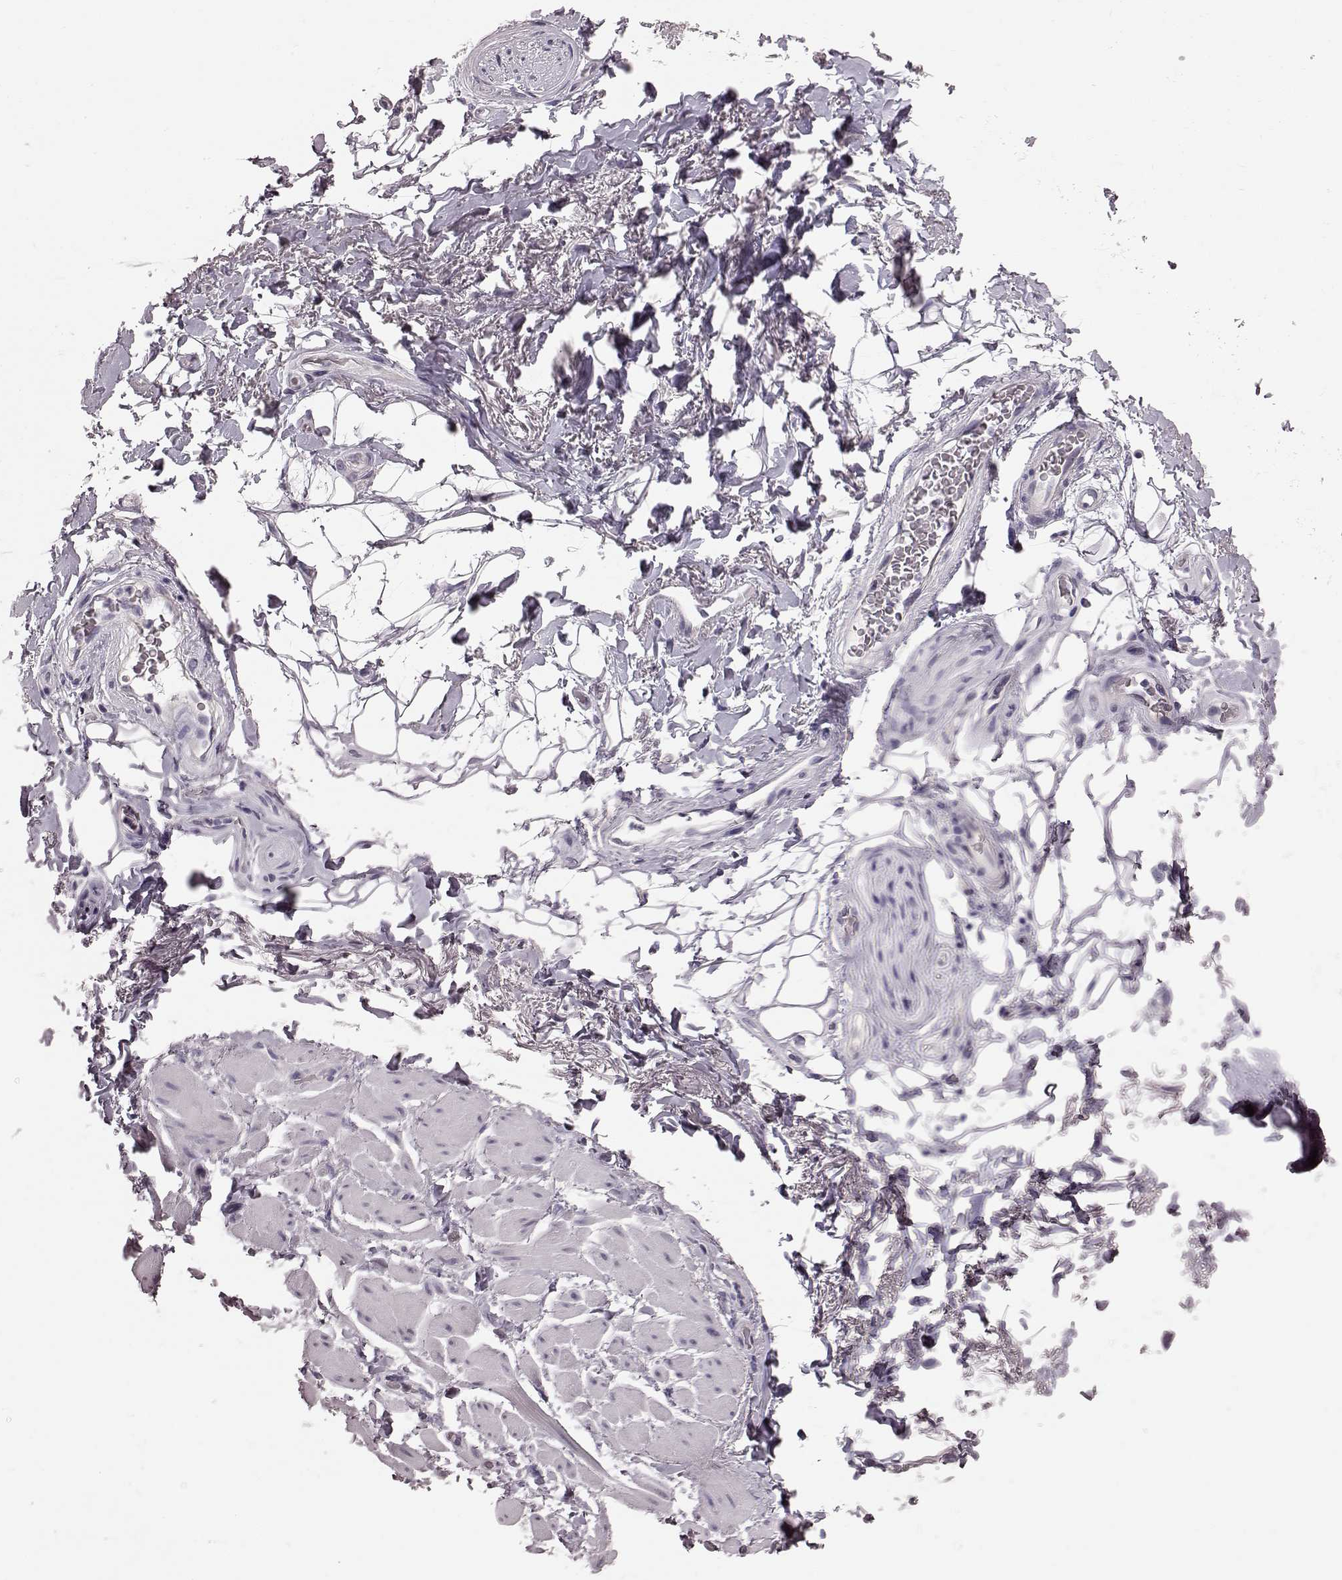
{"staining": {"intensity": "negative", "quantity": "none", "location": "none"}, "tissue": "adipose tissue", "cell_type": "Adipocytes", "image_type": "normal", "snomed": [{"axis": "morphology", "description": "Normal tissue, NOS"}, {"axis": "topography", "description": "Anal"}, {"axis": "topography", "description": "Peripheral nerve tissue"}], "caption": "IHC photomicrograph of normal adipose tissue stained for a protein (brown), which shows no positivity in adipocytes.", "gene": "TCHHL1", "patient": {"sex": "male", "age": 53}}